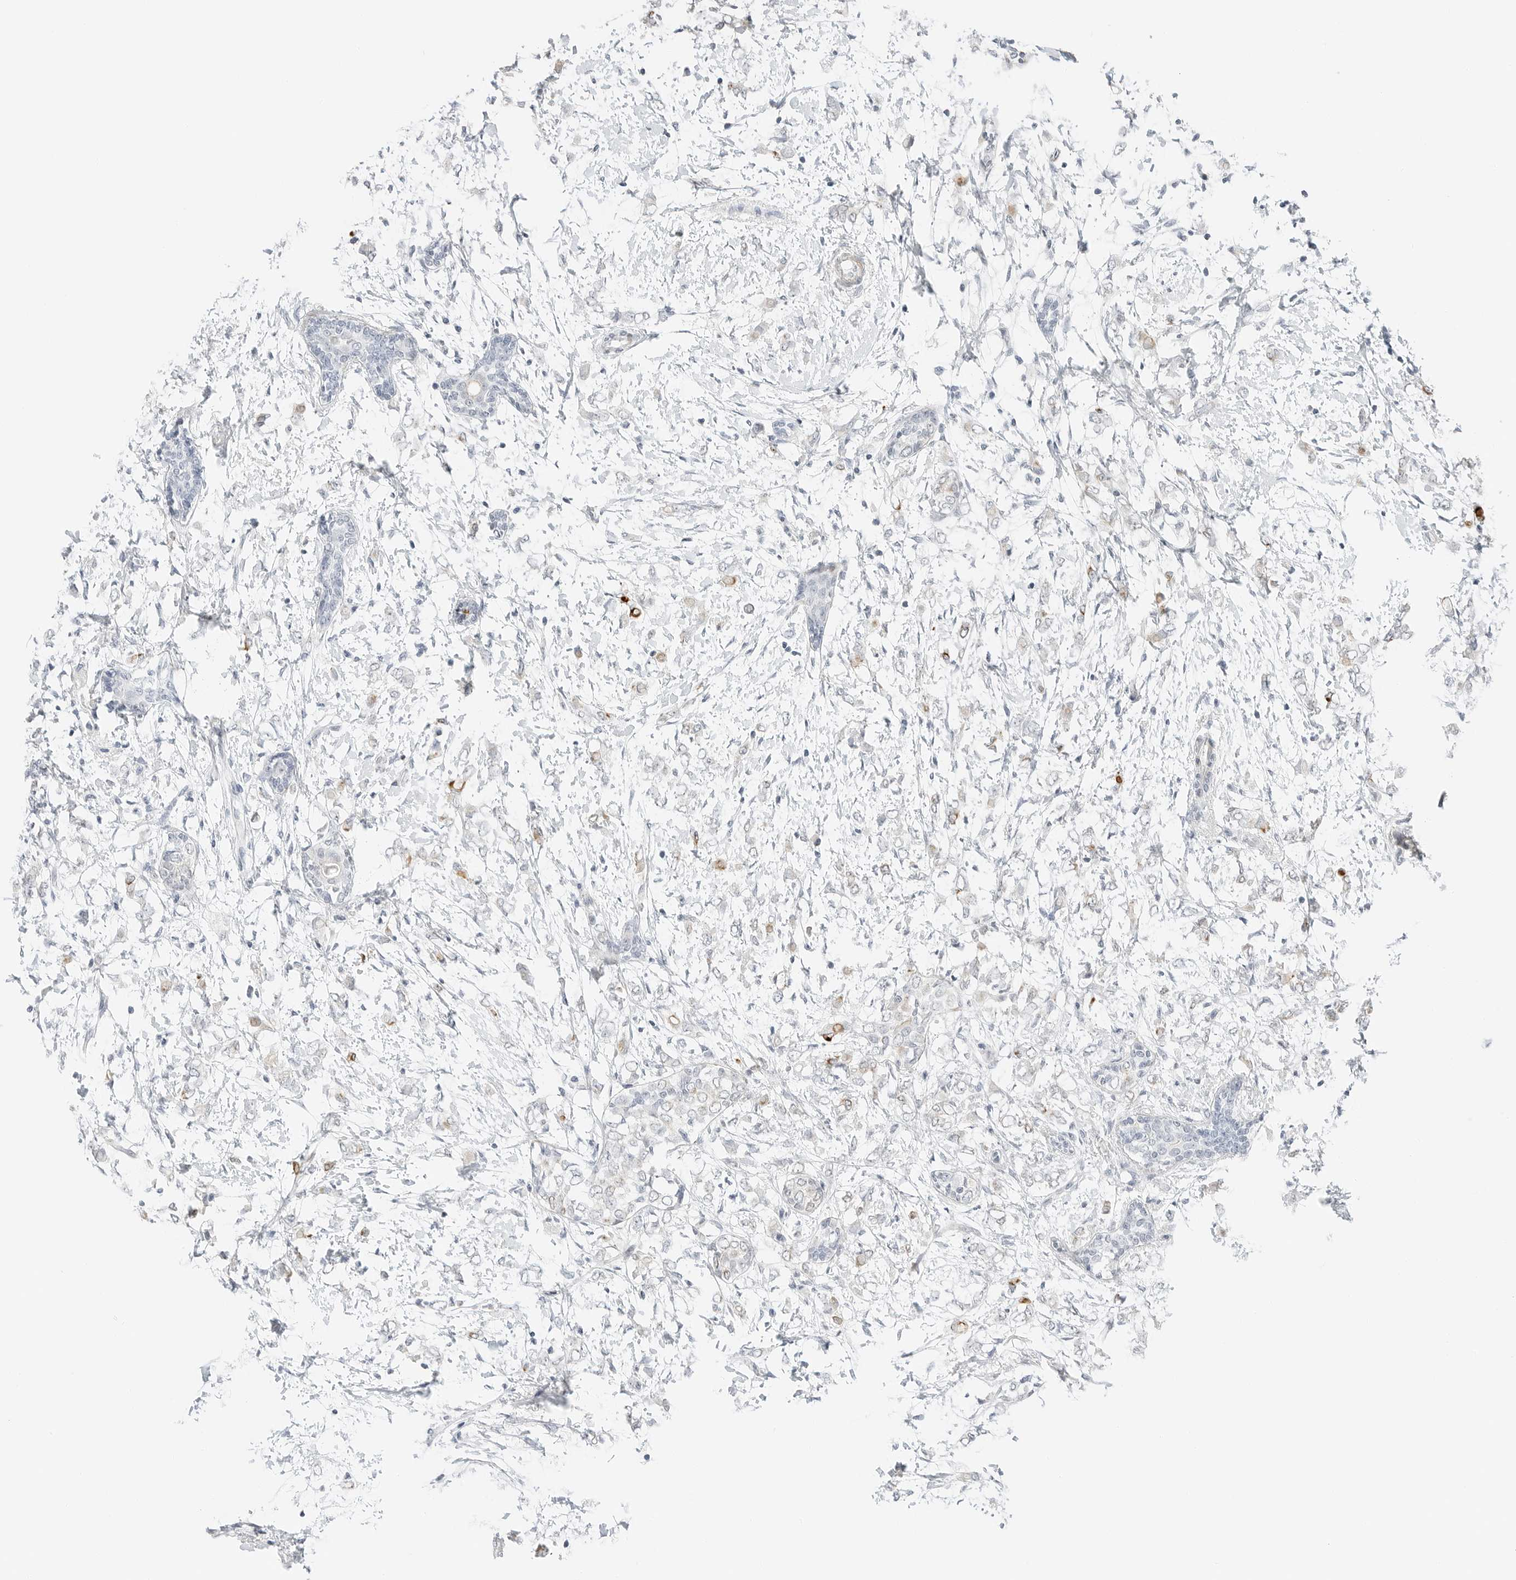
{"staining": {"intensity": "negative", "quantity": "none", "location": "none"}, "tissue": "breast cancer", "cell_type": "Tumor cells", "image_type": "cancer", "snomed": [{"axis": "morphology", "description": "Normal tissue, NOS"}, {"axis": "morphology", "description": "Lobular carcinoma"}, {"axis": "topography", "description": "Breast"}], "caption": "Micrograph shows no protein staining in tumor cells of breast cancer tissue.", "gene": "IQCC", "patient": {"sex": "female", "age": 47}}